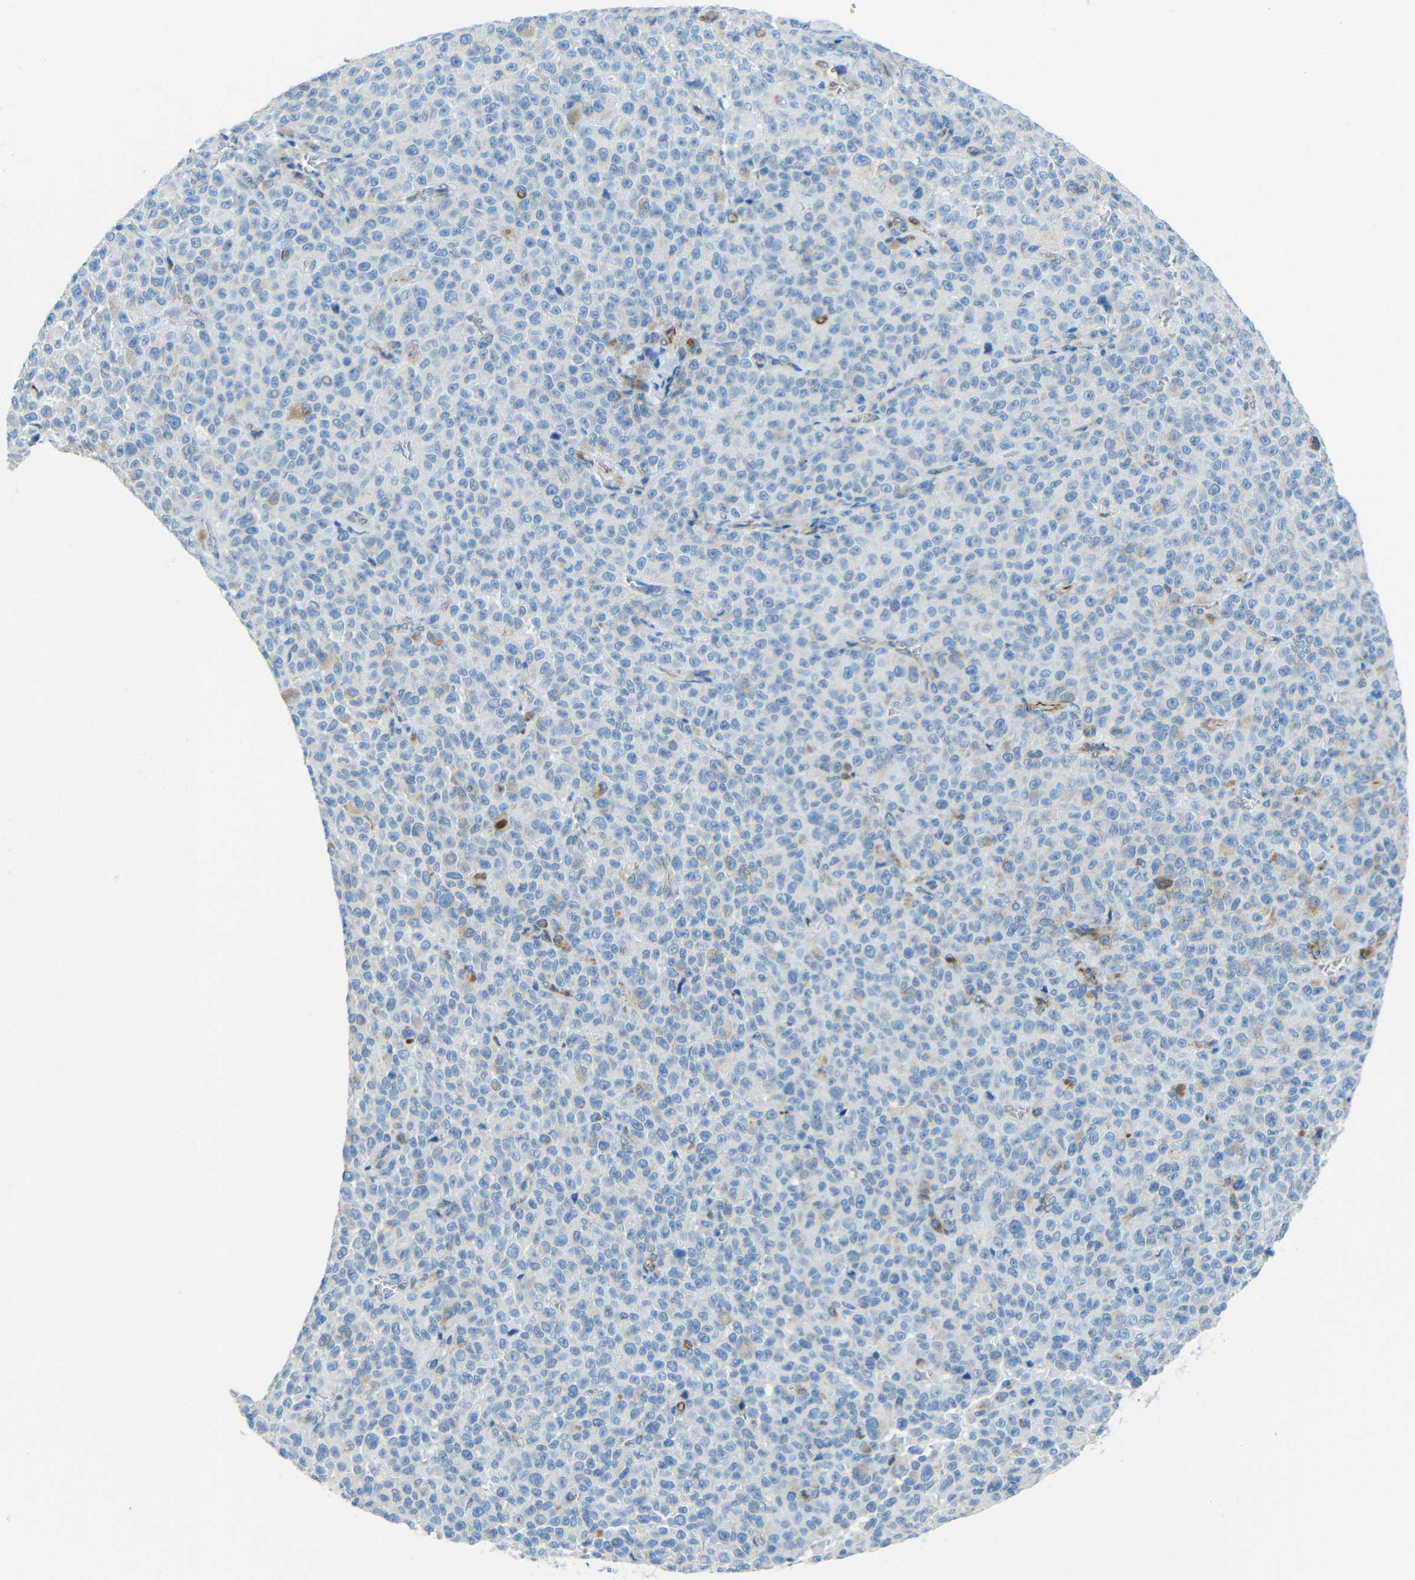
{"staining": {"intensity": "weak", "quantity": "<25%", "location": "cytoplasmic/membranous"}, "tissue": "melanoma", "cell_type": "Tumor cells", "image_type": "cancer", "snomed": [{"axis": "morphology", "description": "Malignant melanoma, NOS"}, {"axis": "topography", "description": "Skin"}], "caption": "Tumor cells are negative for protein expression in human malignant melanoma.", "gene": "TUBB4B", "patient": {"sex": "female", "age": 82}}